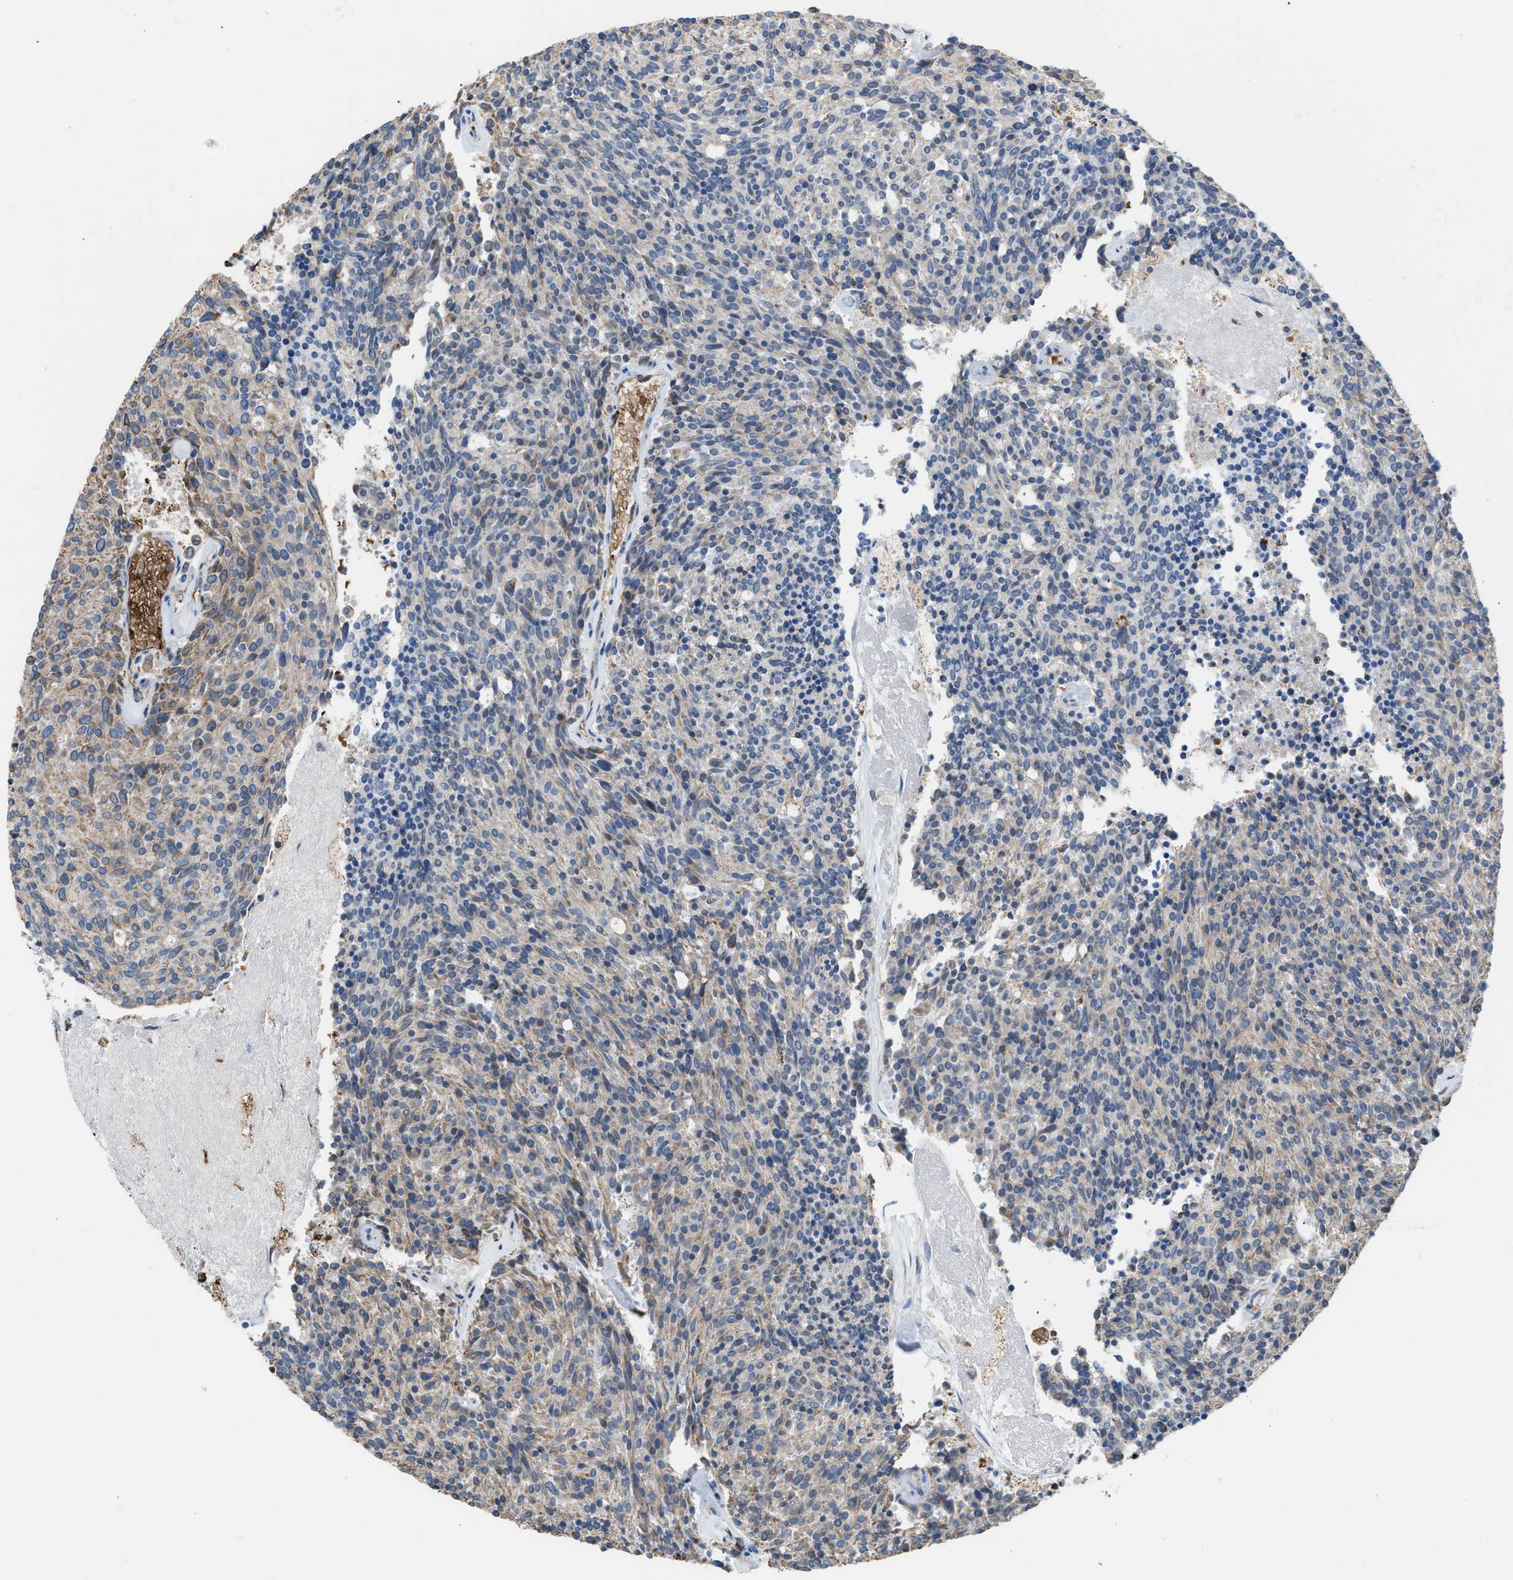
{"staining": {"intensity": "weak", "quantity": "<25%", "location": "cytoplasmic/membranous"}, "tissue": "carcinoid", "cell_type": "Tumor cells", "image_type": "cancer", "snomed": [{"axis": "morphology", "description": "Carcinoid, malignant, NOS"}, {"axis": "topography", "description": "Pancreas"}], "caption": "This is an immunohistochemistry image of human carcinoid (malignant). There is no positivity in tumor cells.", "gene": "CA3", "patient": {"sex": "female", "age": 54}}